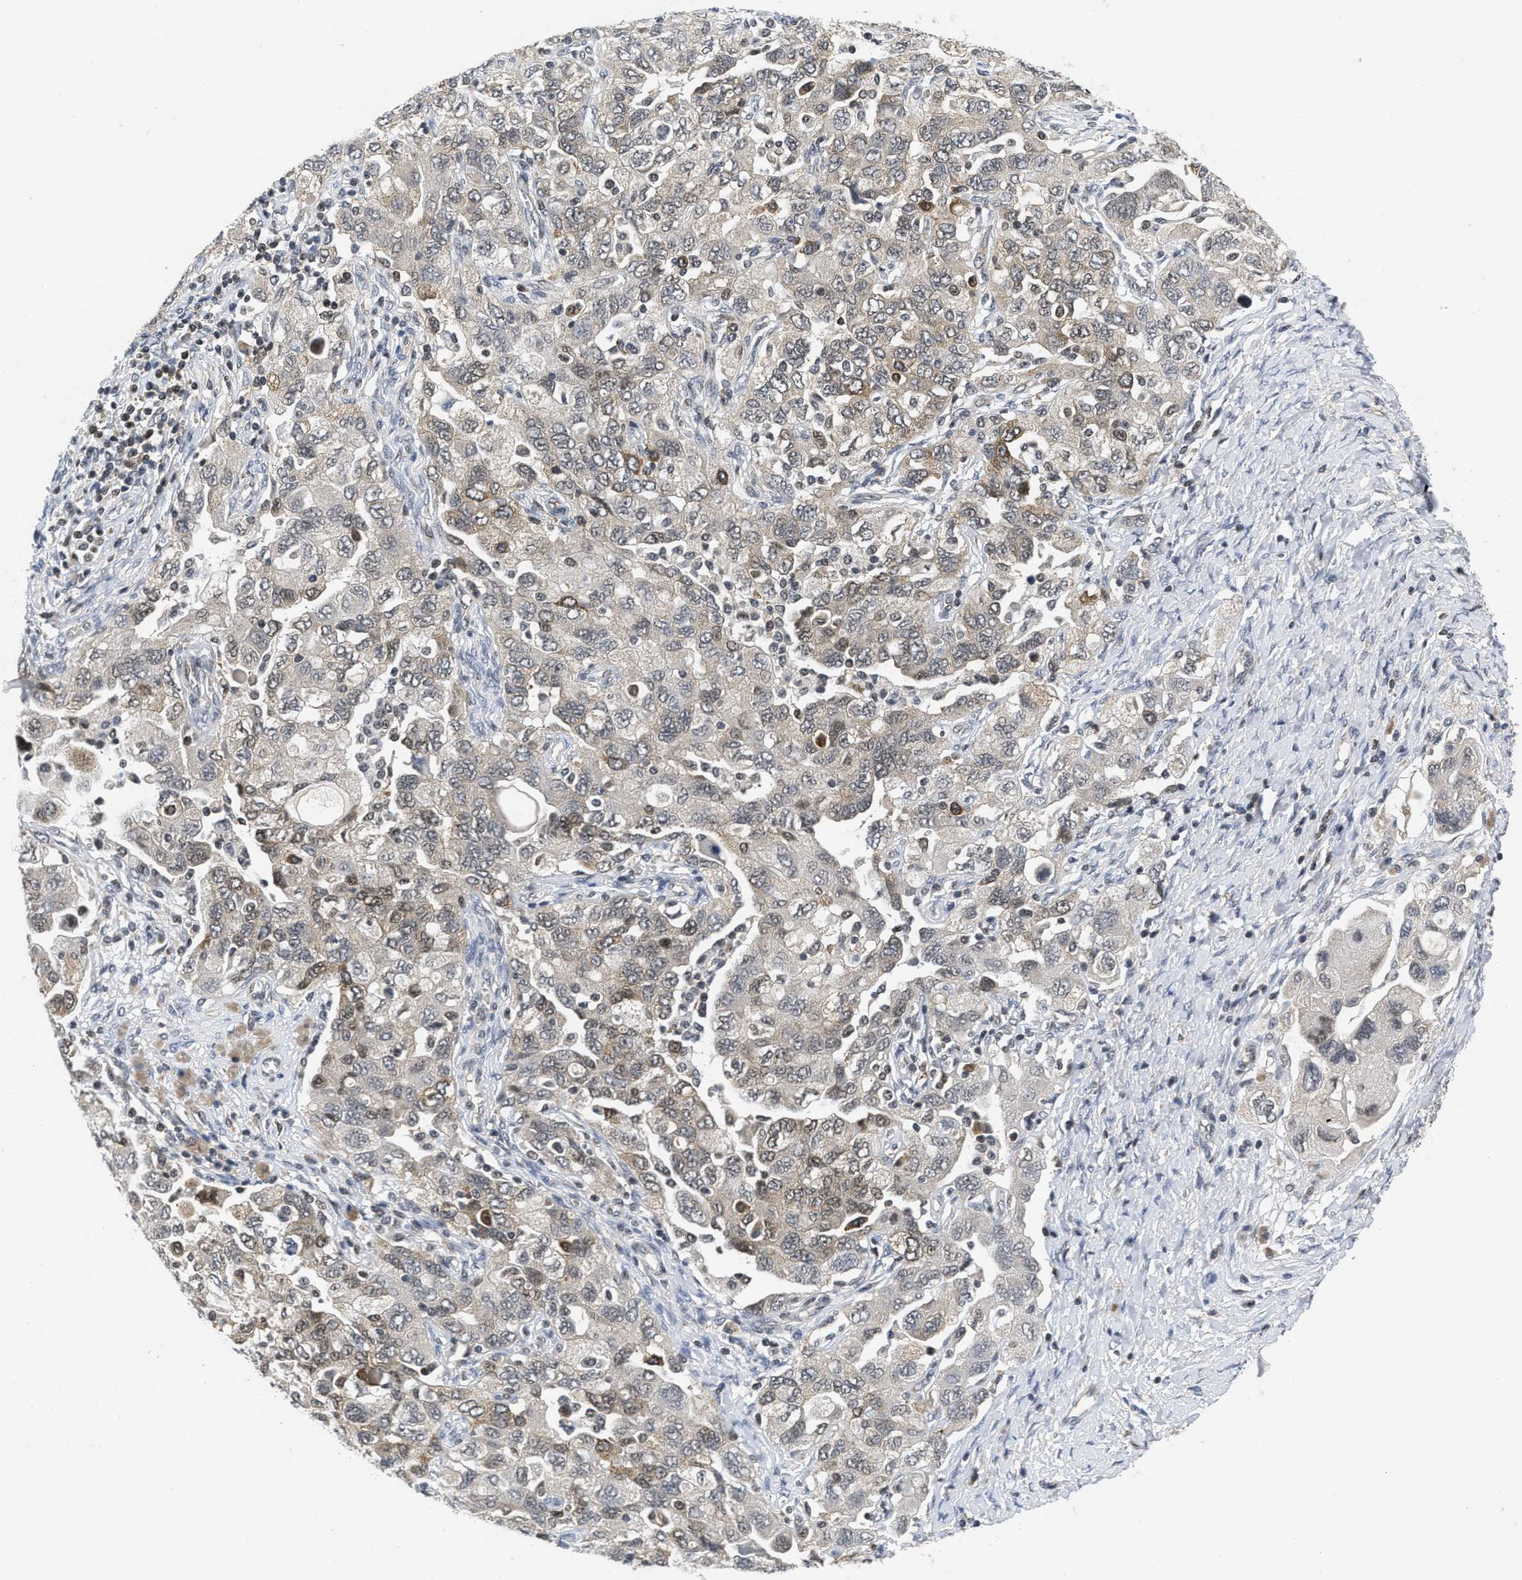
{"staining": {"intensity": "weak", "quantity": ">75%", "location": "cytoplasmic/membranous"}, "tissue": "ovarian cancer", "cell_type": "Tumor cells", "image_type": "cancer", "snomed": [{"axis": "morphology", "description": "Carcinoma, NOS"}, {"axis": "morphology", "description": "Cystadenocarcinoma, serous, NOS"}, {"axis": "topography", "description": "Ovary"}], "caption": "Ovarian cancer (serous cystadenocarcinoma) stained for a protein (brown) demonstrates weak cytoplasmic/membranous positive expression in about >75% of tumor cells.", "gene": "HIF1A", "patient": {"sex": "female", "age": 69}}